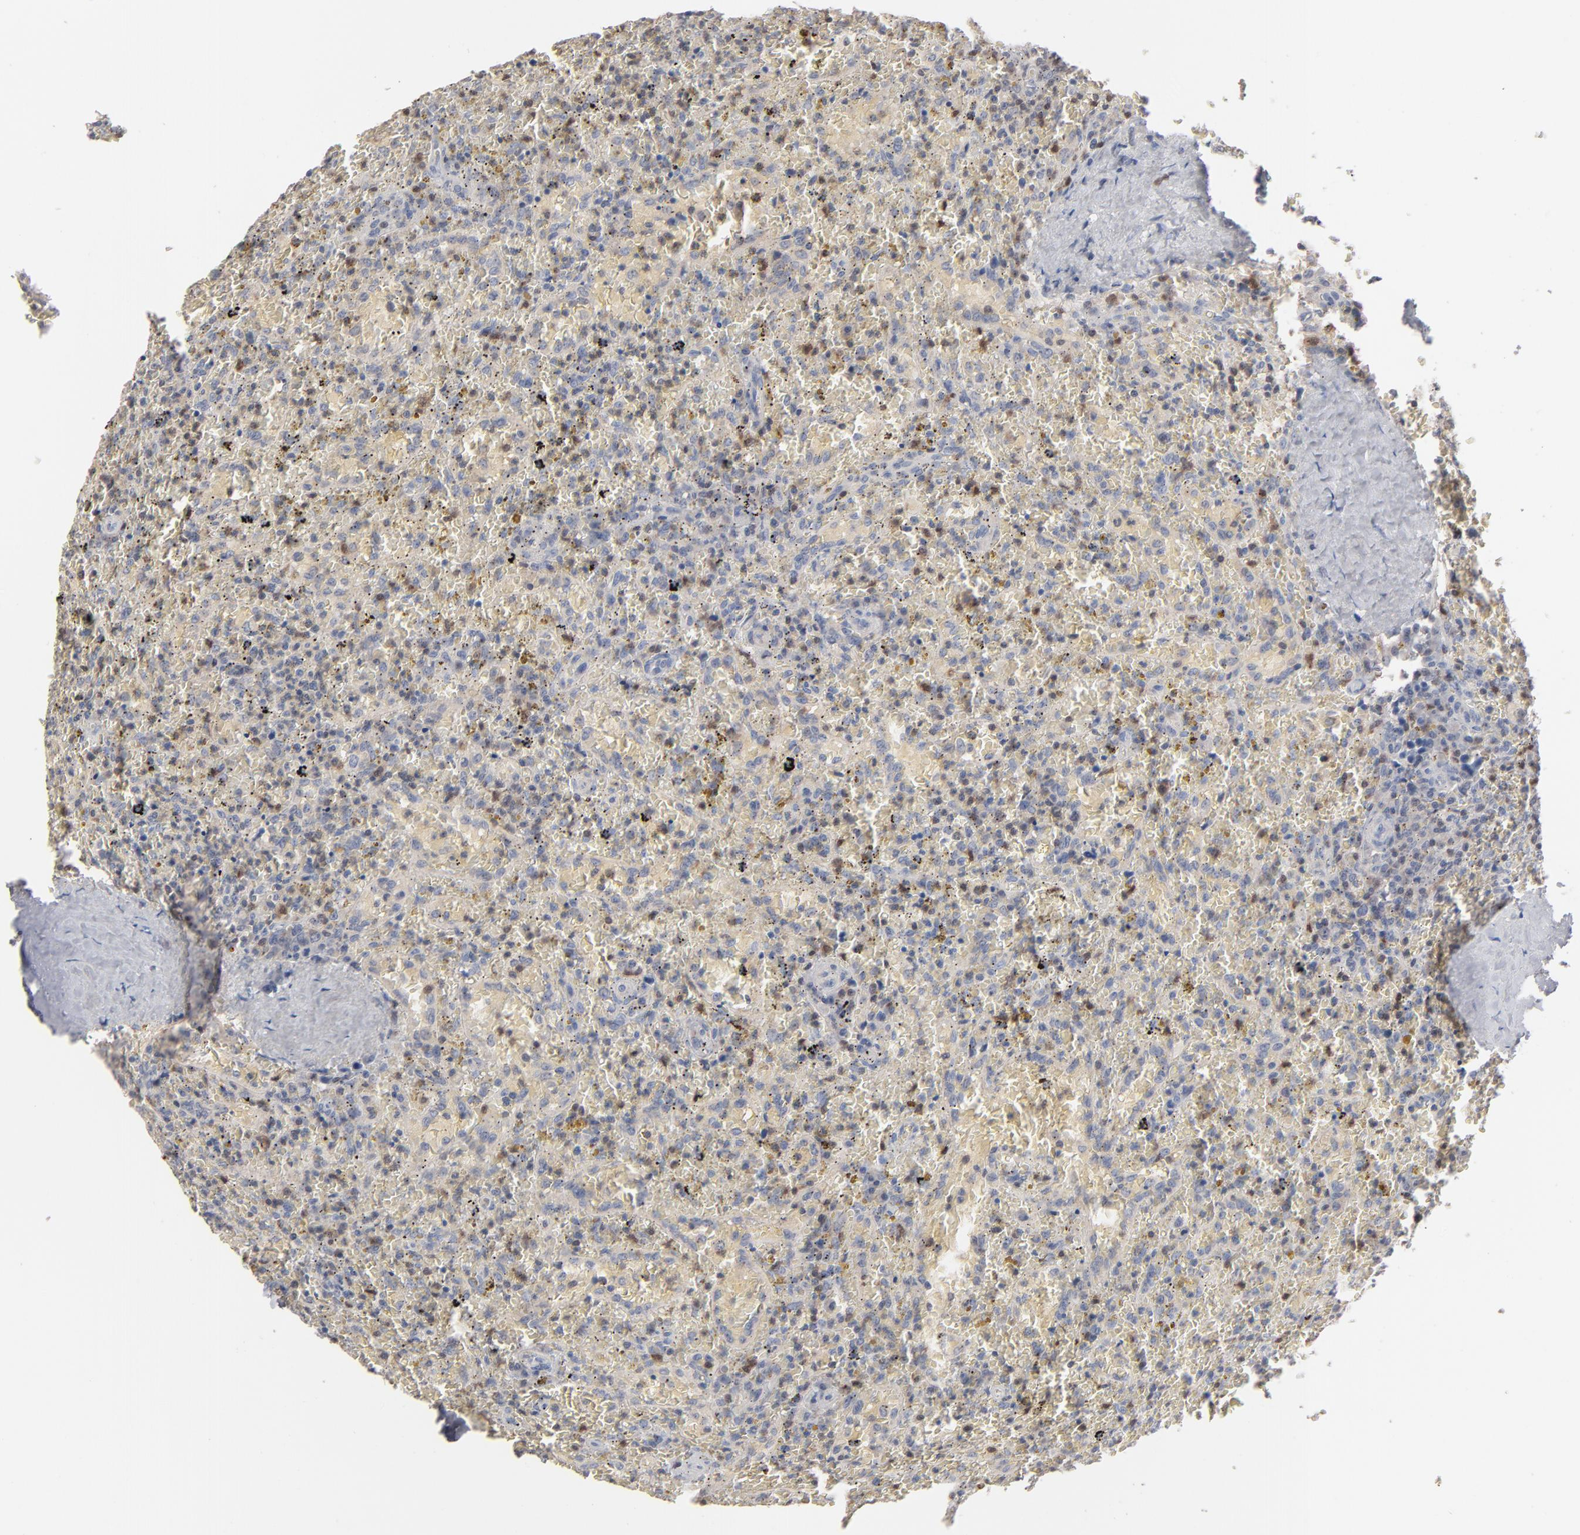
{"staining": {"intensity": "negative", "quantity": "none", "location": "none"}, "tissue": "lymphoma", "cell_type": "Tumor cells", "image_type": "cancer", "snomed": [{"axis": "morphology", "description": "Malignant lymphoma, non-Hodgkin's type, High grade"}, {"axis": "topography", "description": "Spleen"}, {"axis": "topography", "description": "Lymph node"}], "caption": "The photomicrograph displays no significant positivity in tumor cells of lymphoma. The staining is performed using DAB (3,3'-diaminobenzidine) brown chromogen with nuclei counter-stained in using hematoxylin.", "gene": "STAT4", "patient": {"sex": "female", "age": 70}}